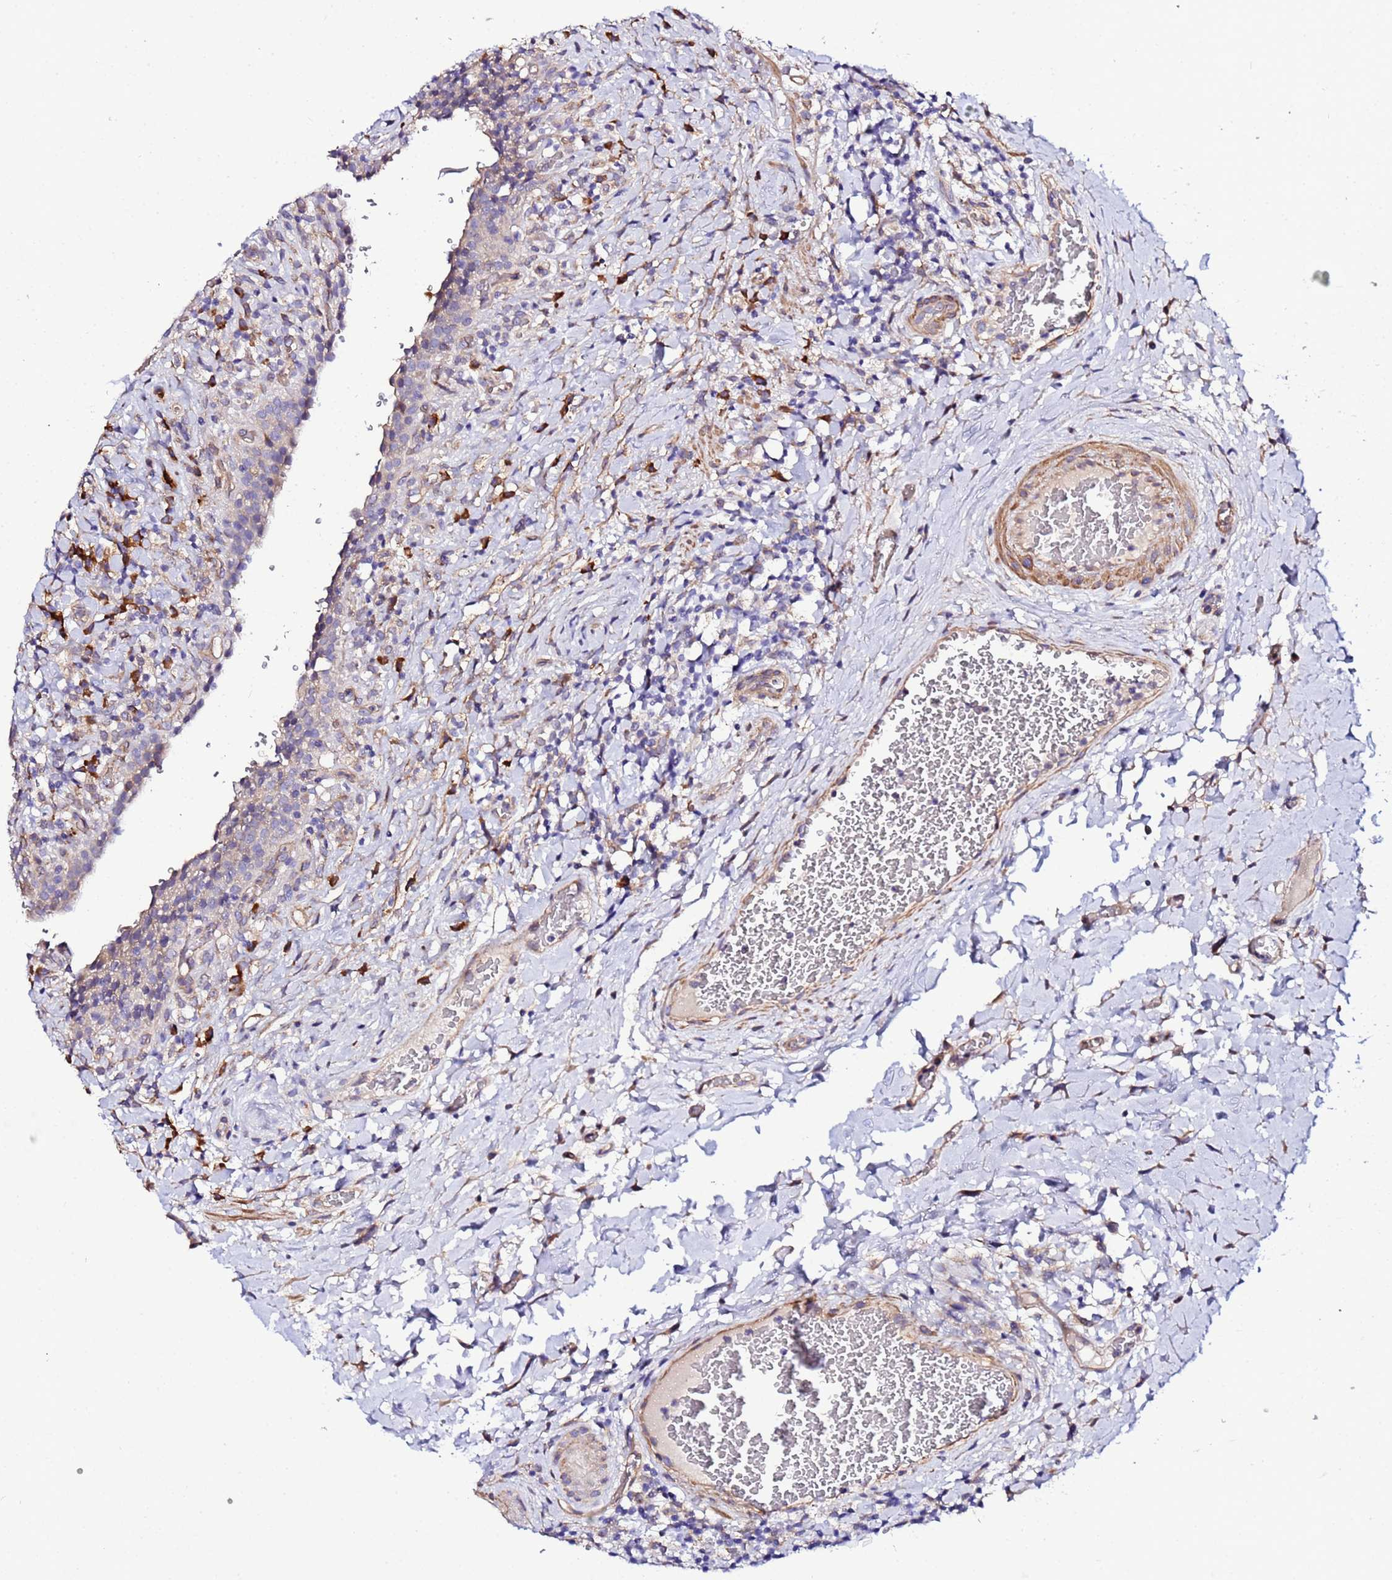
{"staining": {"intensity": "weak", "quantity": "<25%", "location": "cytoplasmic/membranous"}, "tissue": "urinary bladder", "cell_type": "Urothelial cells", "image_type": "normal", "snomed": [{"axis": "morphology", "description": "Normal tissue, NOS"}, {"axis": "morphology", "description": "Inflammation, NOS"}, {"axis": "topography", "description": "Urinary bladder"}], "caption": "Normal urinary bladder was stained to show a protein in brown. There is no significant staining in urothelial cells. (DAB (3,3'-diaminobenzidine) immunohistochemistry (IHC) visualized using brightfield microscopy, high magnification).", "gene": "JRKL", "patient": {"sex": "male", "age": 64}}